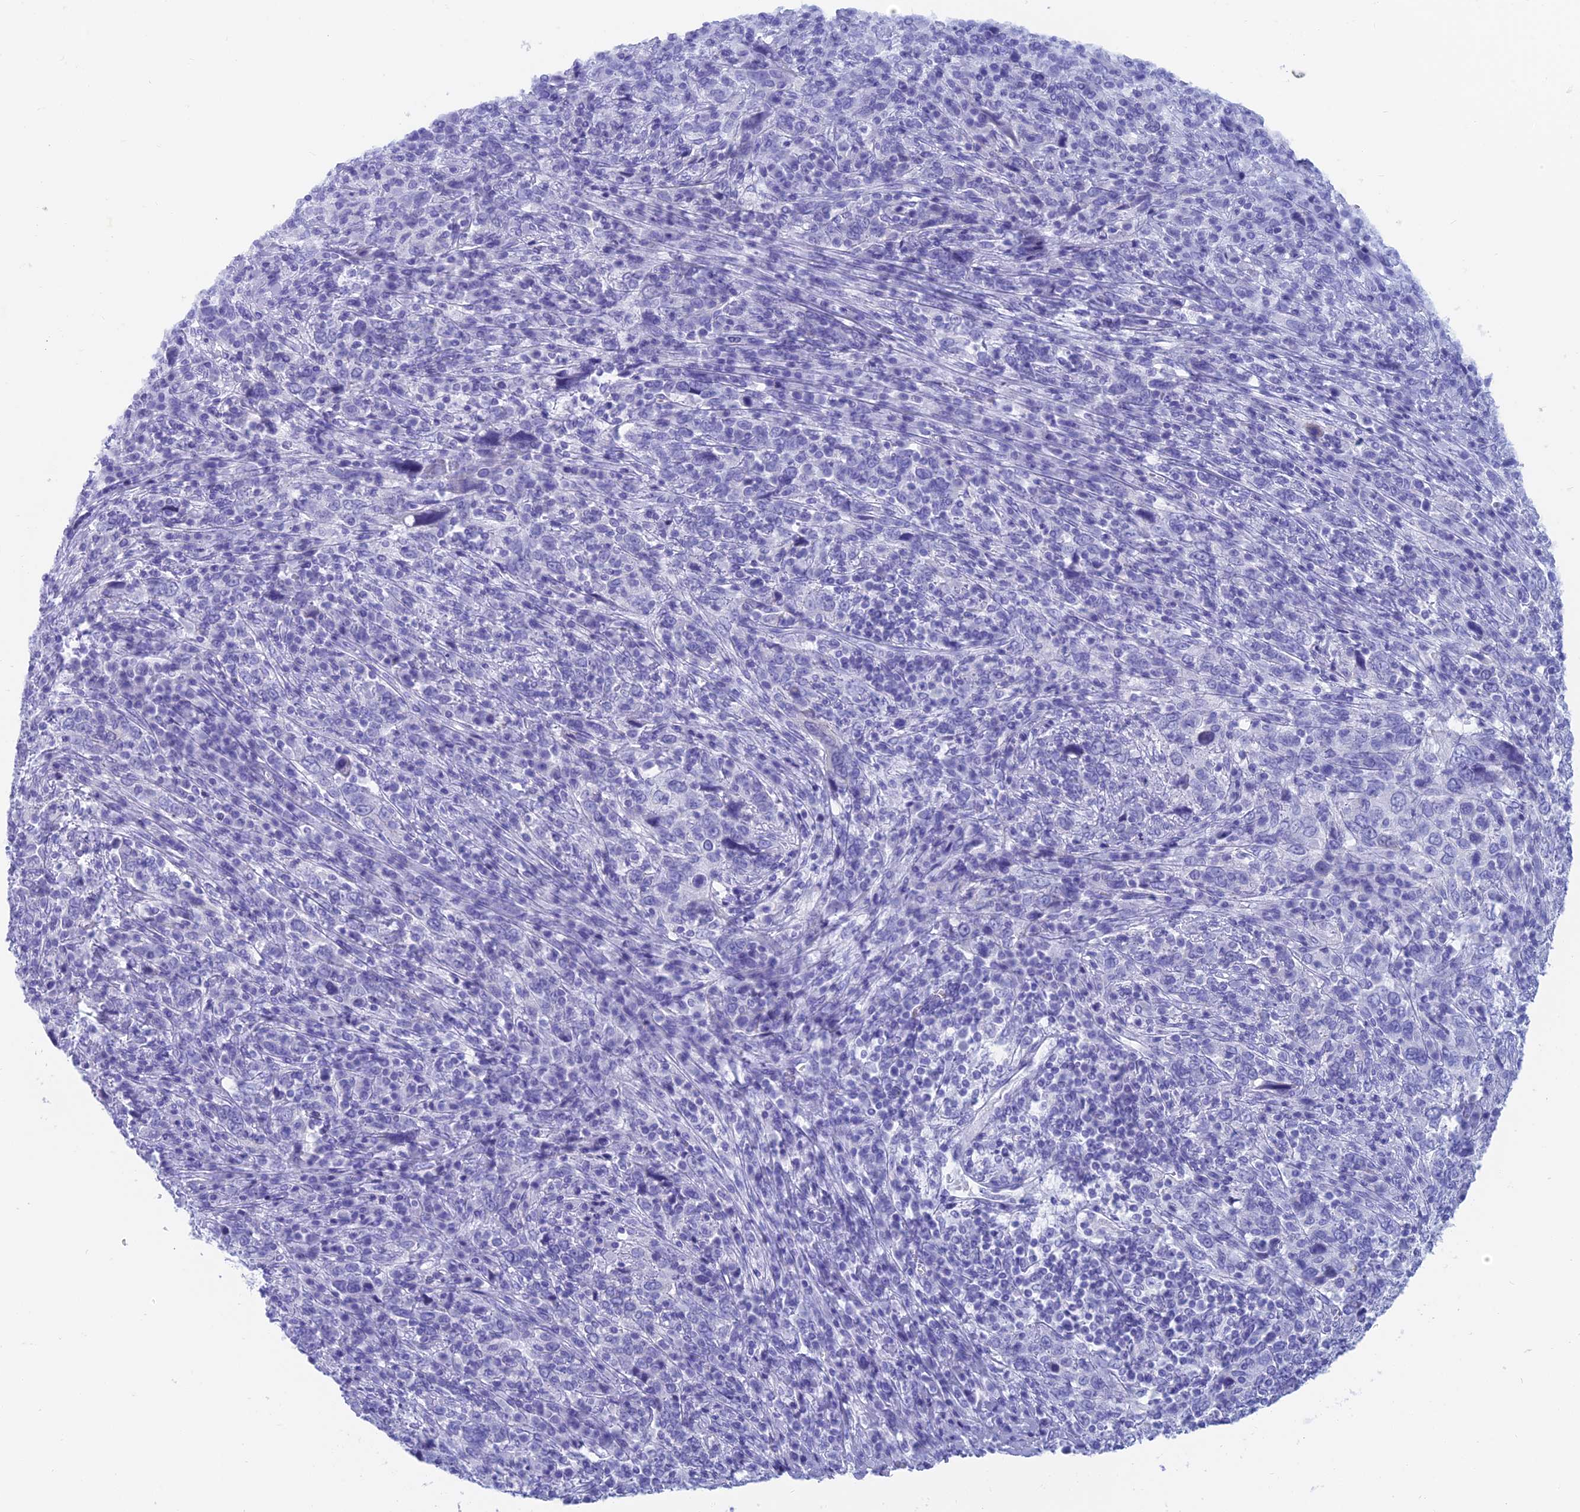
{"staining": {"intensity": "negative", "quantity": "none", "location": "none"}, "tissue": "cervical cancer", "cell_type": "Tumor cells", "image_type": "cancer", "snomed": [{"axis": "morphology", "description": "Squamous cell carcinoma, NOS"}, {"axis": "topography", "description": "Cervix"}], "caption": "Cervical cancer was stained to show a protein in brown. There is no significant expression in tumor cells.", "gene": "CAPS", "patient": {"sex": "female", "age": 46}}